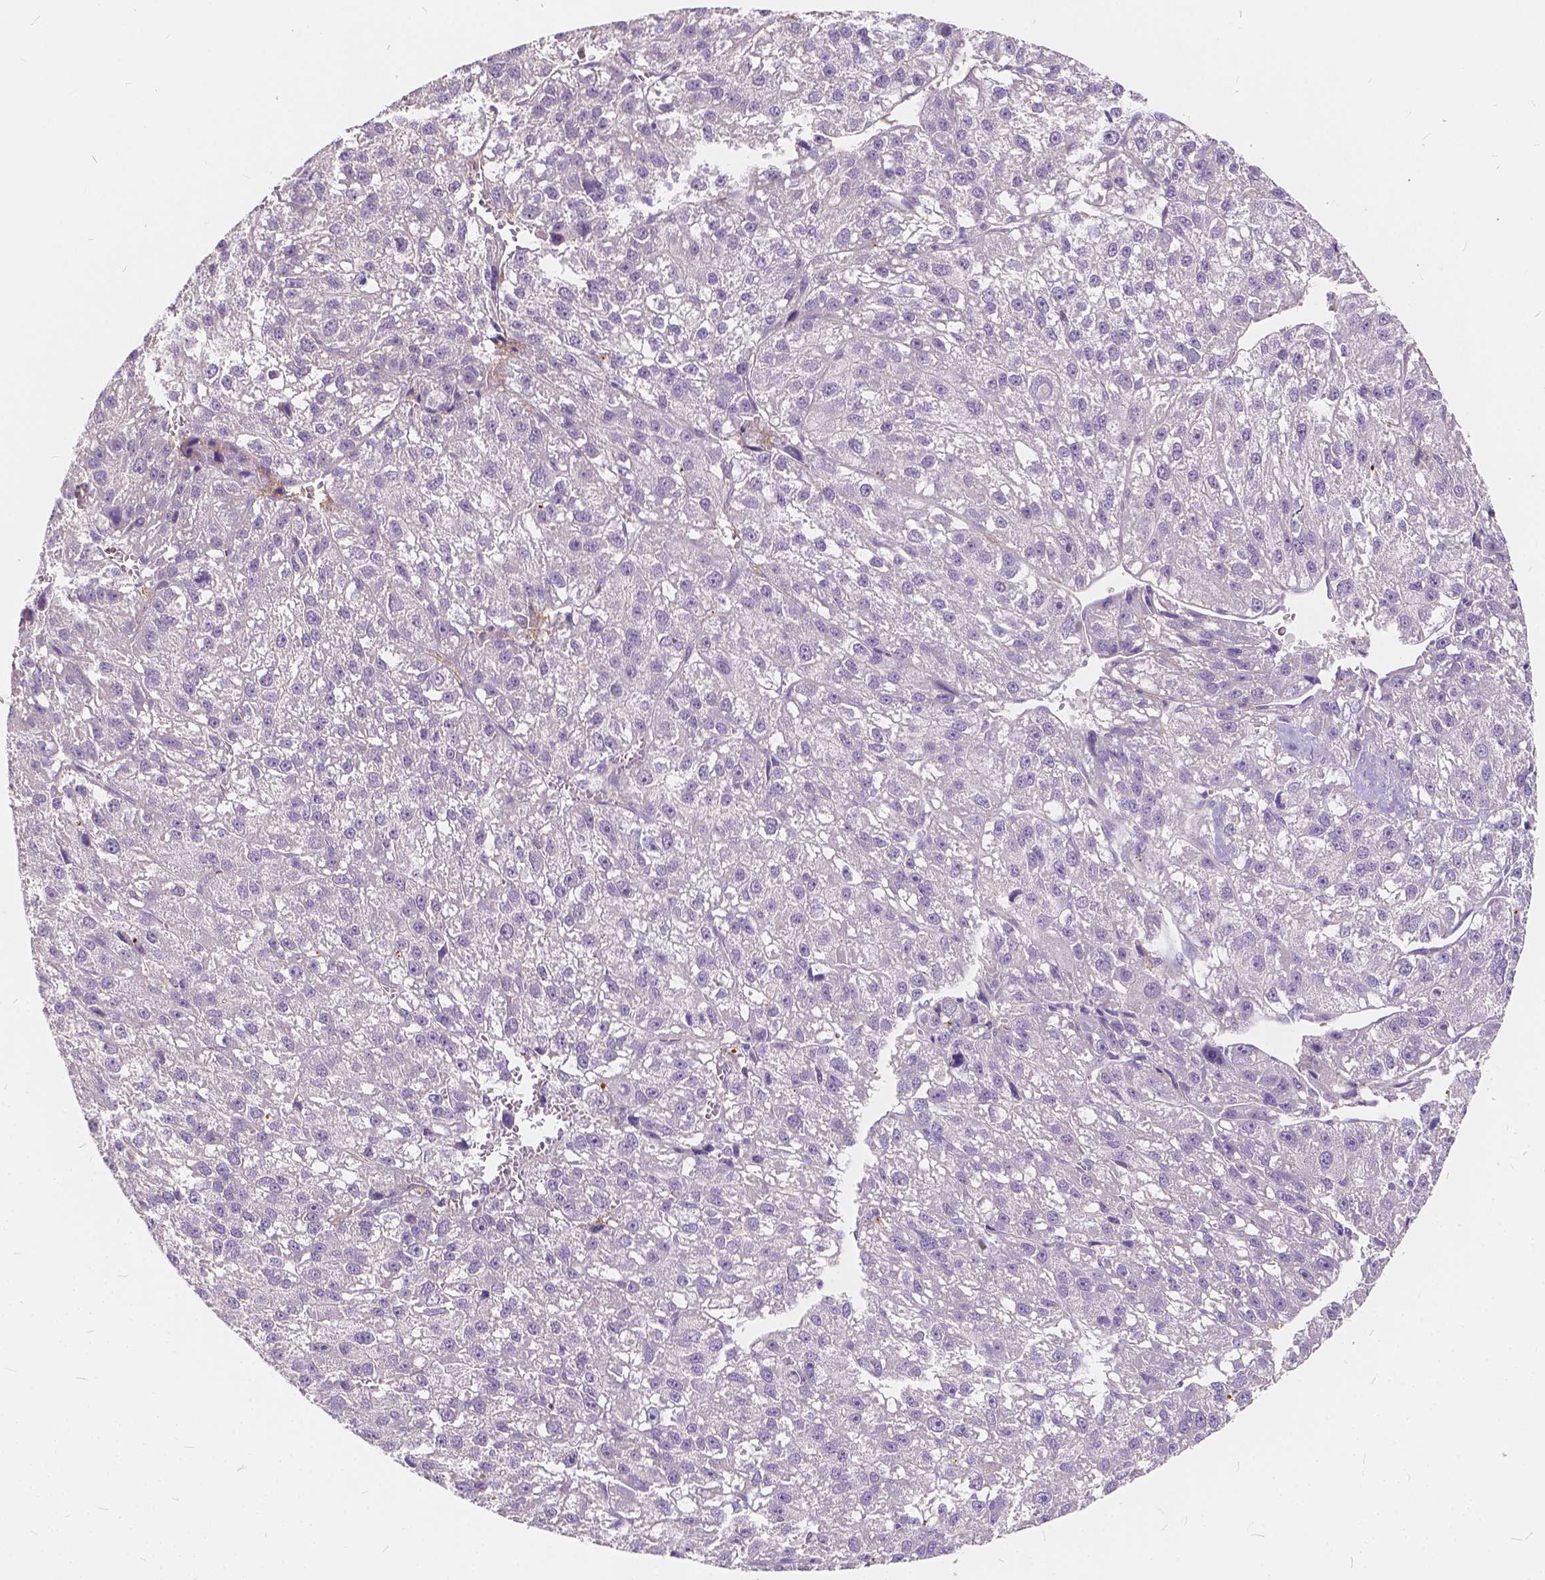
{"staining": {"intensity": "negative", "quantity": "none", "location": "none"}, "tissue": "liver cancer", "cell_type": "Tumor cells", "image_type": "cancer", "snomed": [{"axis": "morphology", "description": "Carcinoma, Hepatocellular, NOS"}, {"axis": "topography", "description": "Liver"}], "caption": "This is an immunohistochemistry photomicrograph of human hepatocellular carcinoma (liver). There is no positivity in tumor cells.", "gene": "KIAA0513", "patient": {"sex": "female", "age": 70}}